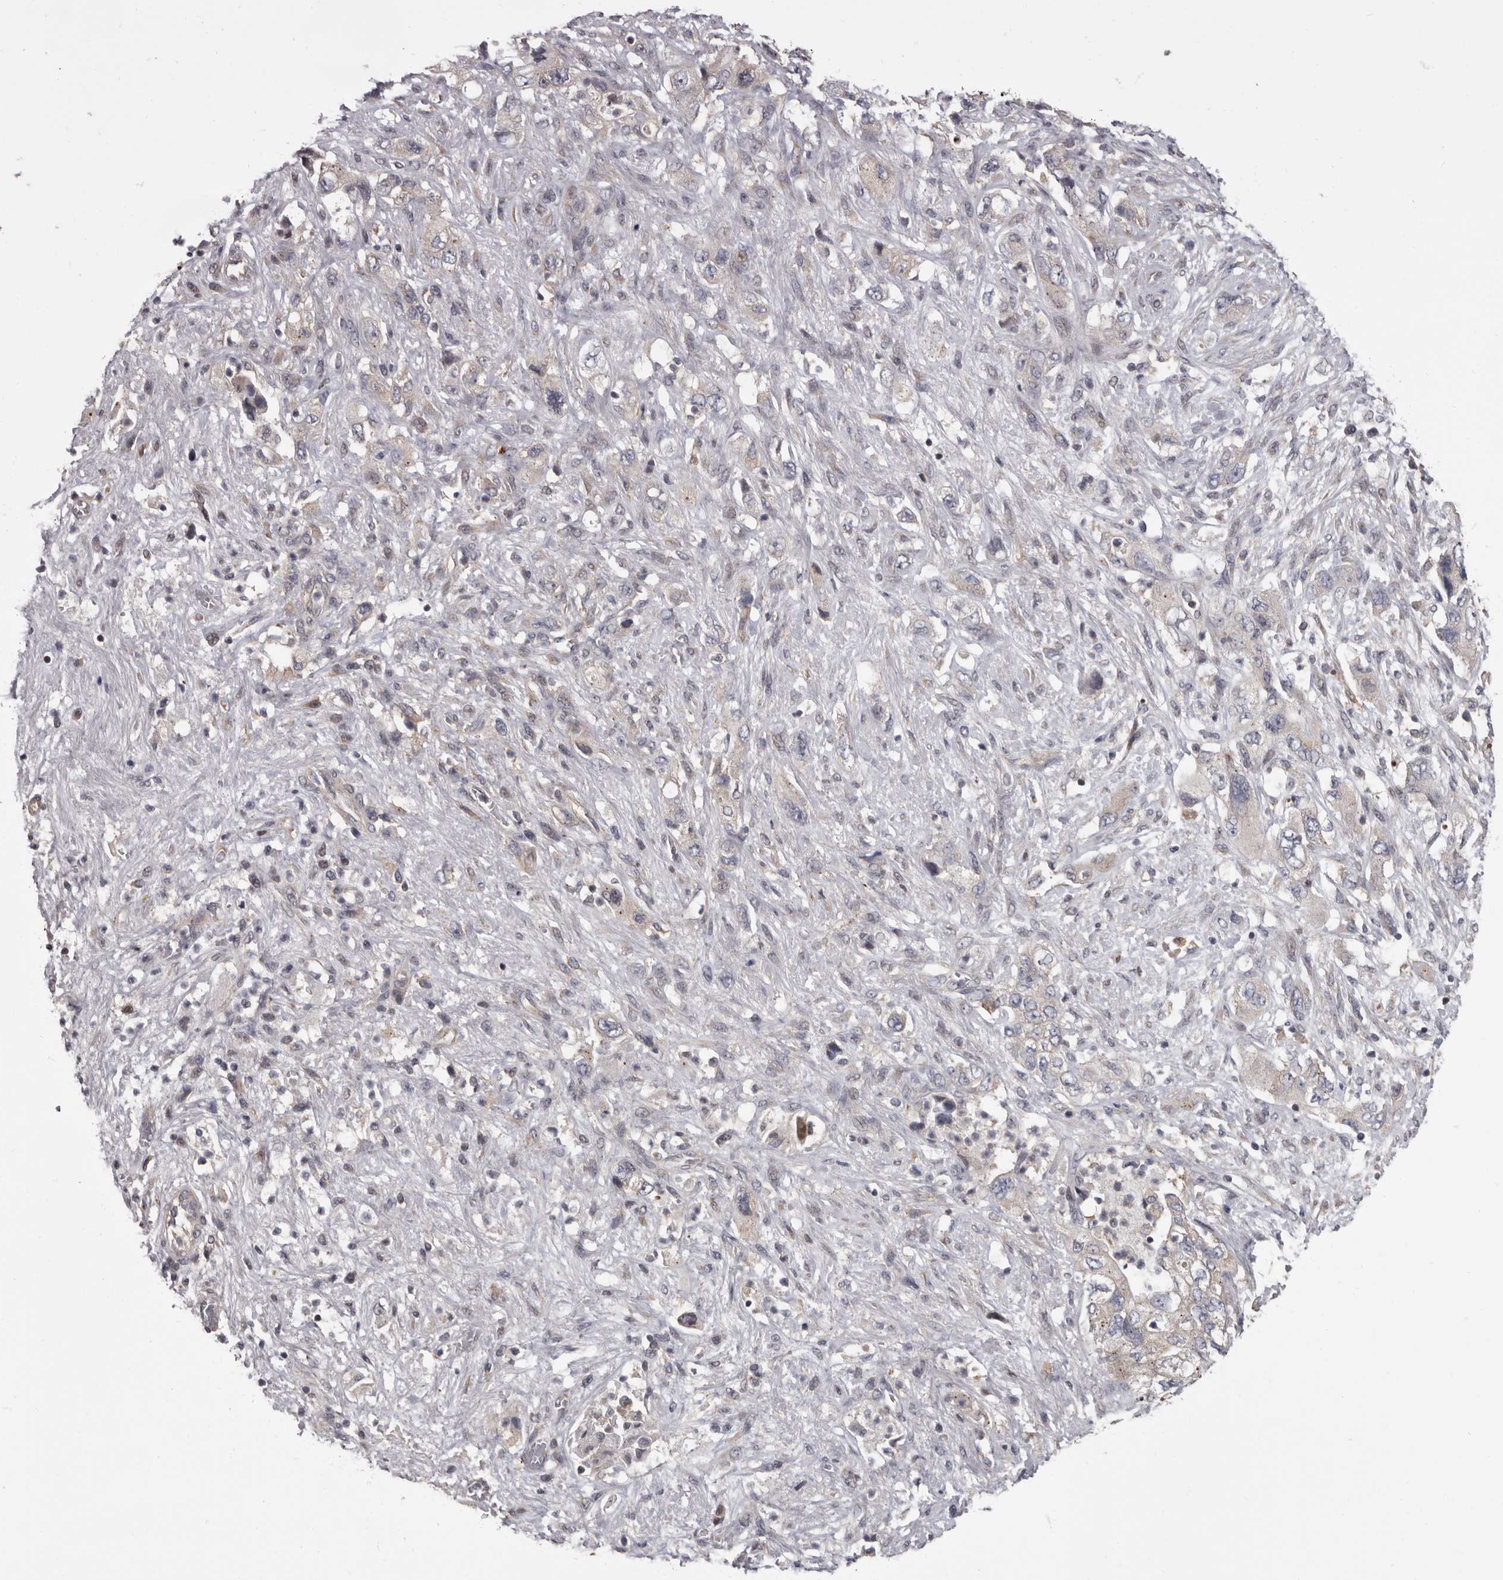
{"staining": {"intensity": "weak", "quantity": "25%-75%", "location": "cytoplasmic/membranous"}, "tissue": "pancreatic cancer", "cell_type": "Tumor cells", "image_type": "cancer", "snomed": [{"axis": "morphology", "description": "Adenocarcinoma, NOS"}, {"axis": "topography", "description": "Pancreas"}], "caption": "Immunohistochemistry (IHC) of adenocarcinoma (pancreatic) exhibits low levels of weak cytoplasmic/membranous expression in approximately 25%-75% of tumor cells.", "gene": "FGFR4", "patient": {"sex": "female", "age": 73}}